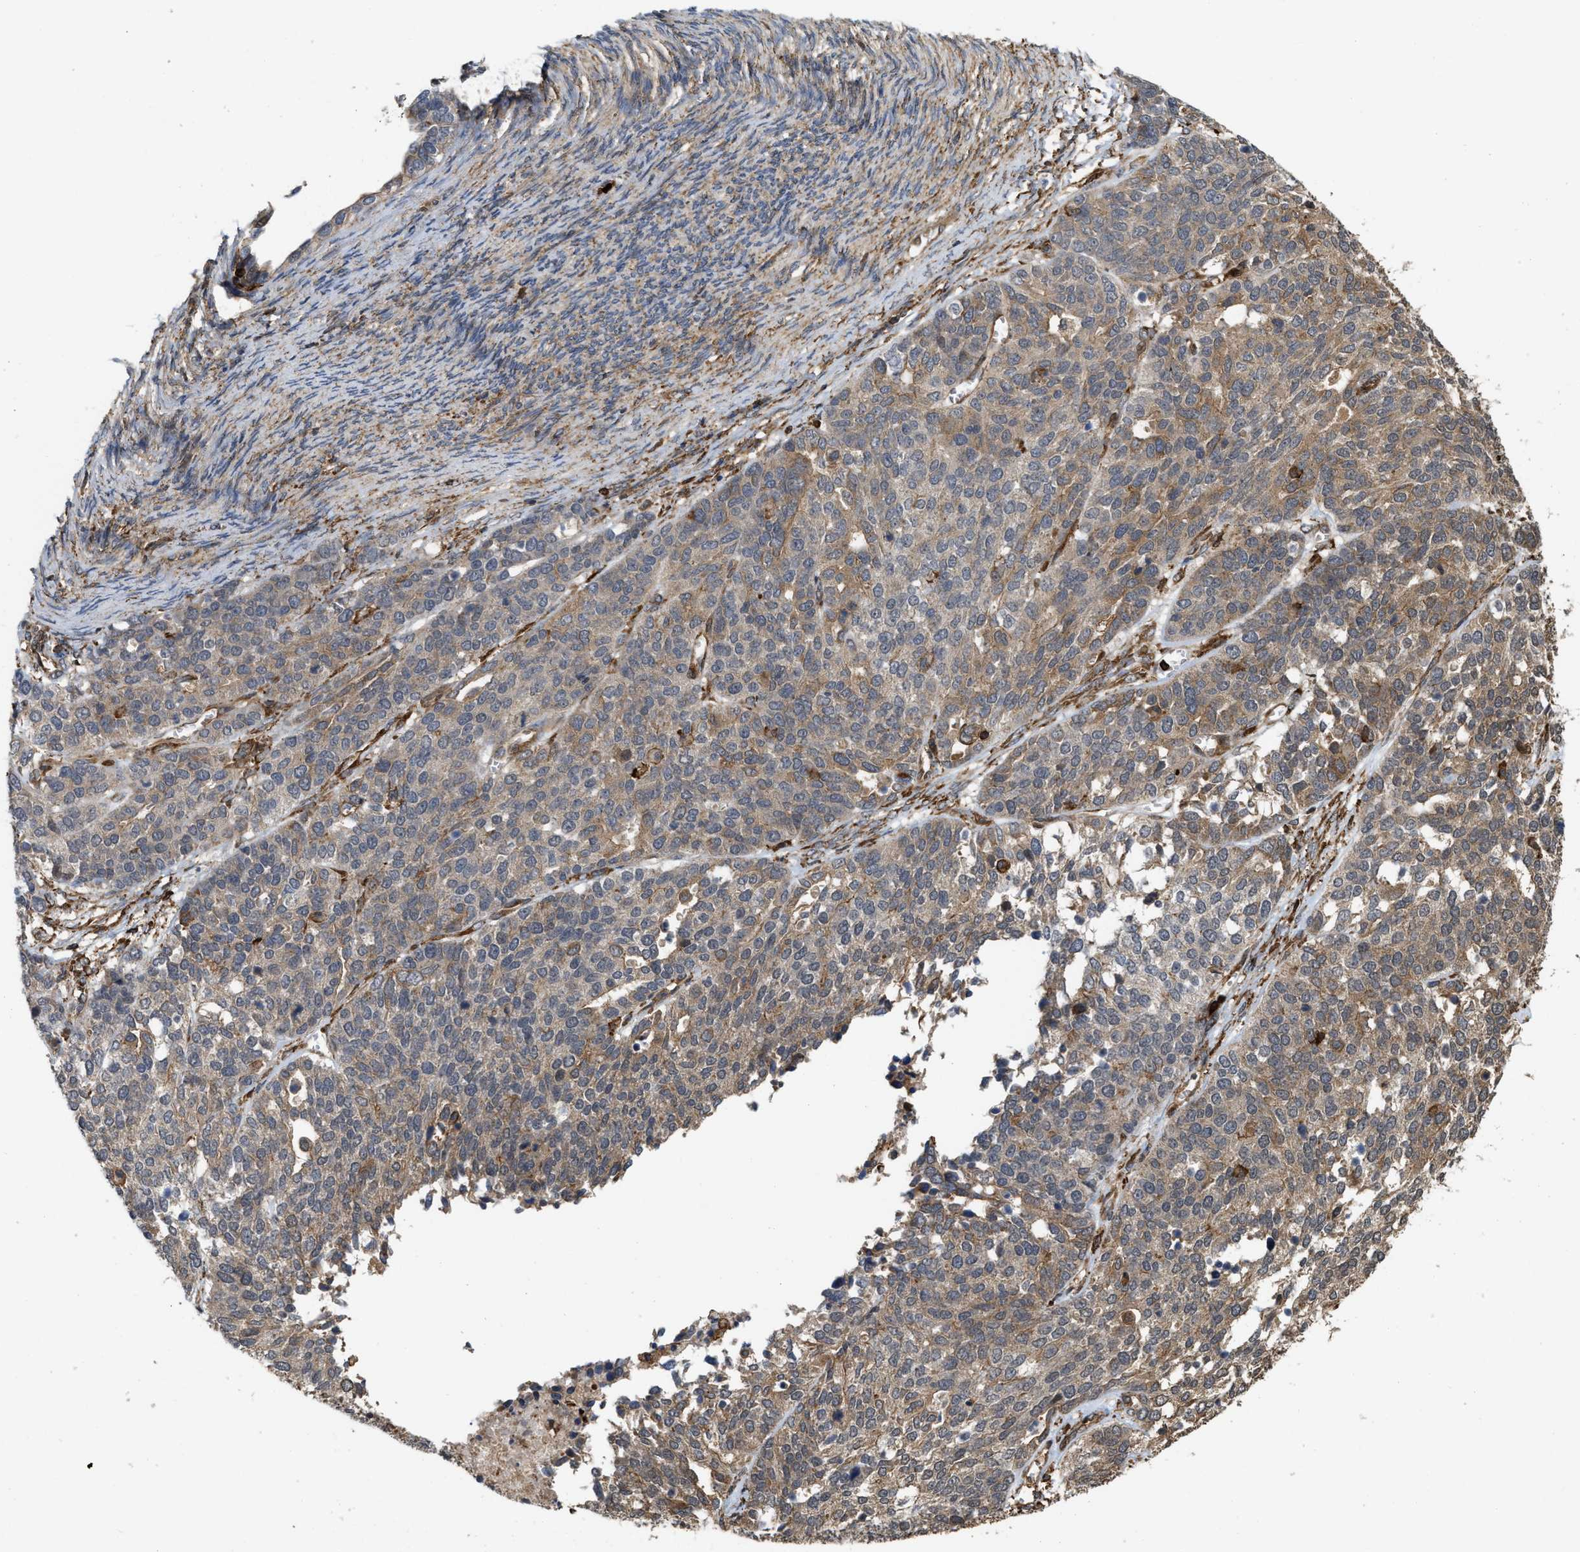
{"staining": {"intensity": "weak", "quantity": ">75%", "location": "cytoplasmic/membranous"}, "tissue": "ovarian cancer", "cell_type": "Tumor cells", "image_type": "cancer", "snomed": [{"axis": "morphology", "description": "Cystadenocarcinoma, serous, NOS"}, {"axis": "topography", "description": "Ovary"}], "caption": "Human ovarian cancer (serous cystadenocarcinoma) stained with a brown dye reveals weak cytoplasmic/membranous positive expression in approximately >75% of tumor cells.", "gene": "IQCE", "patient": {"sex": "female", "age": 44}}